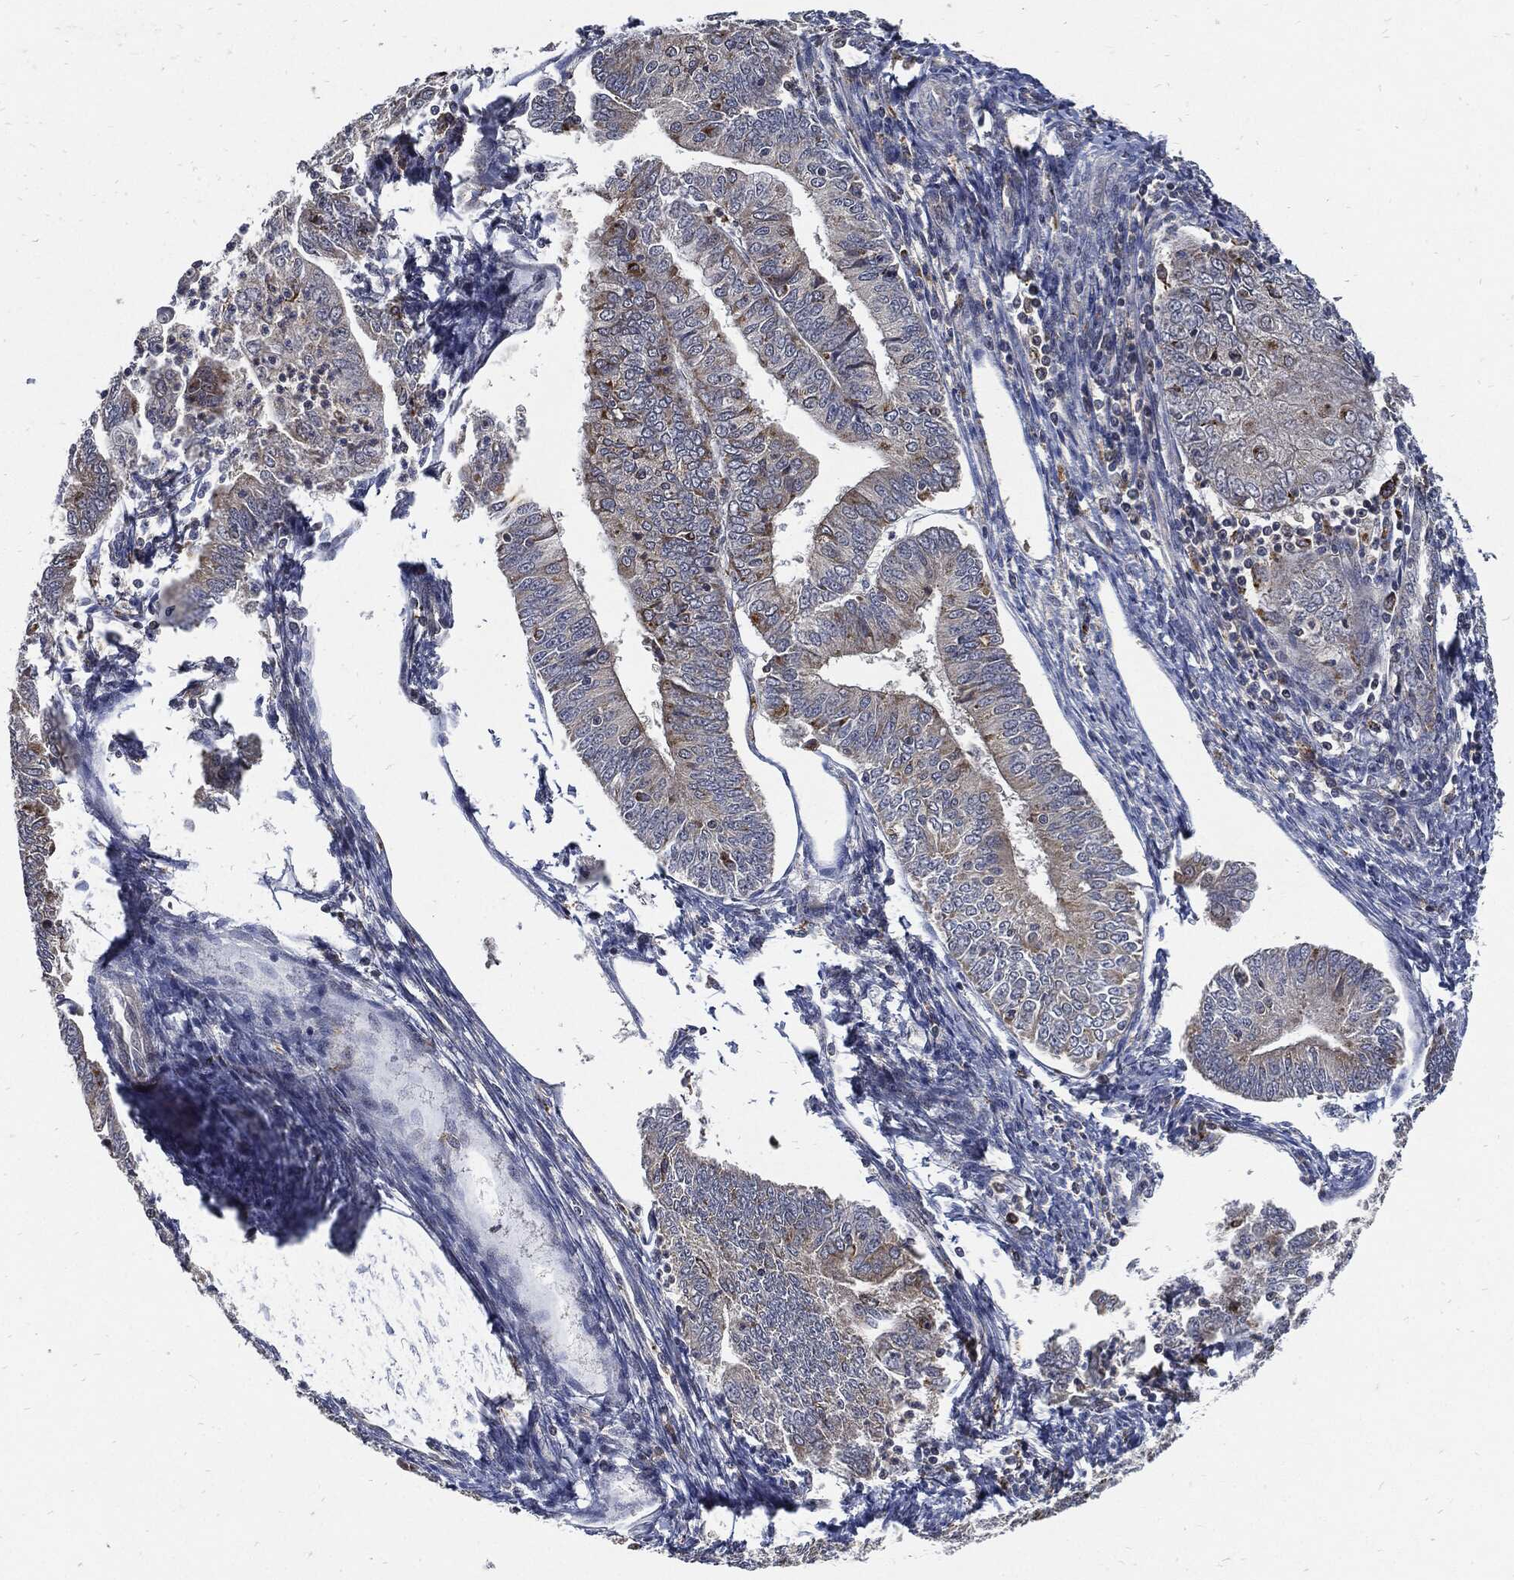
{"staining": {"intensity": "weak", "quantity": "<25%", "location": "cytoplasmic/membranous"}, "tissue": "endometrial cancer", "cell_type": "Tumor cells", "image_type": "cancer", "snomed": [{"axis": "morphology", "description": "Adenocarcinoma, NOS"}, {"axis": "topography", "description": "Endometrium"}], "caption": "An image of human endometrial cancer is negative for staining in tumor cells.", "gene": "SLC31A2", "patient": {"sex": "female", "age": 56}}